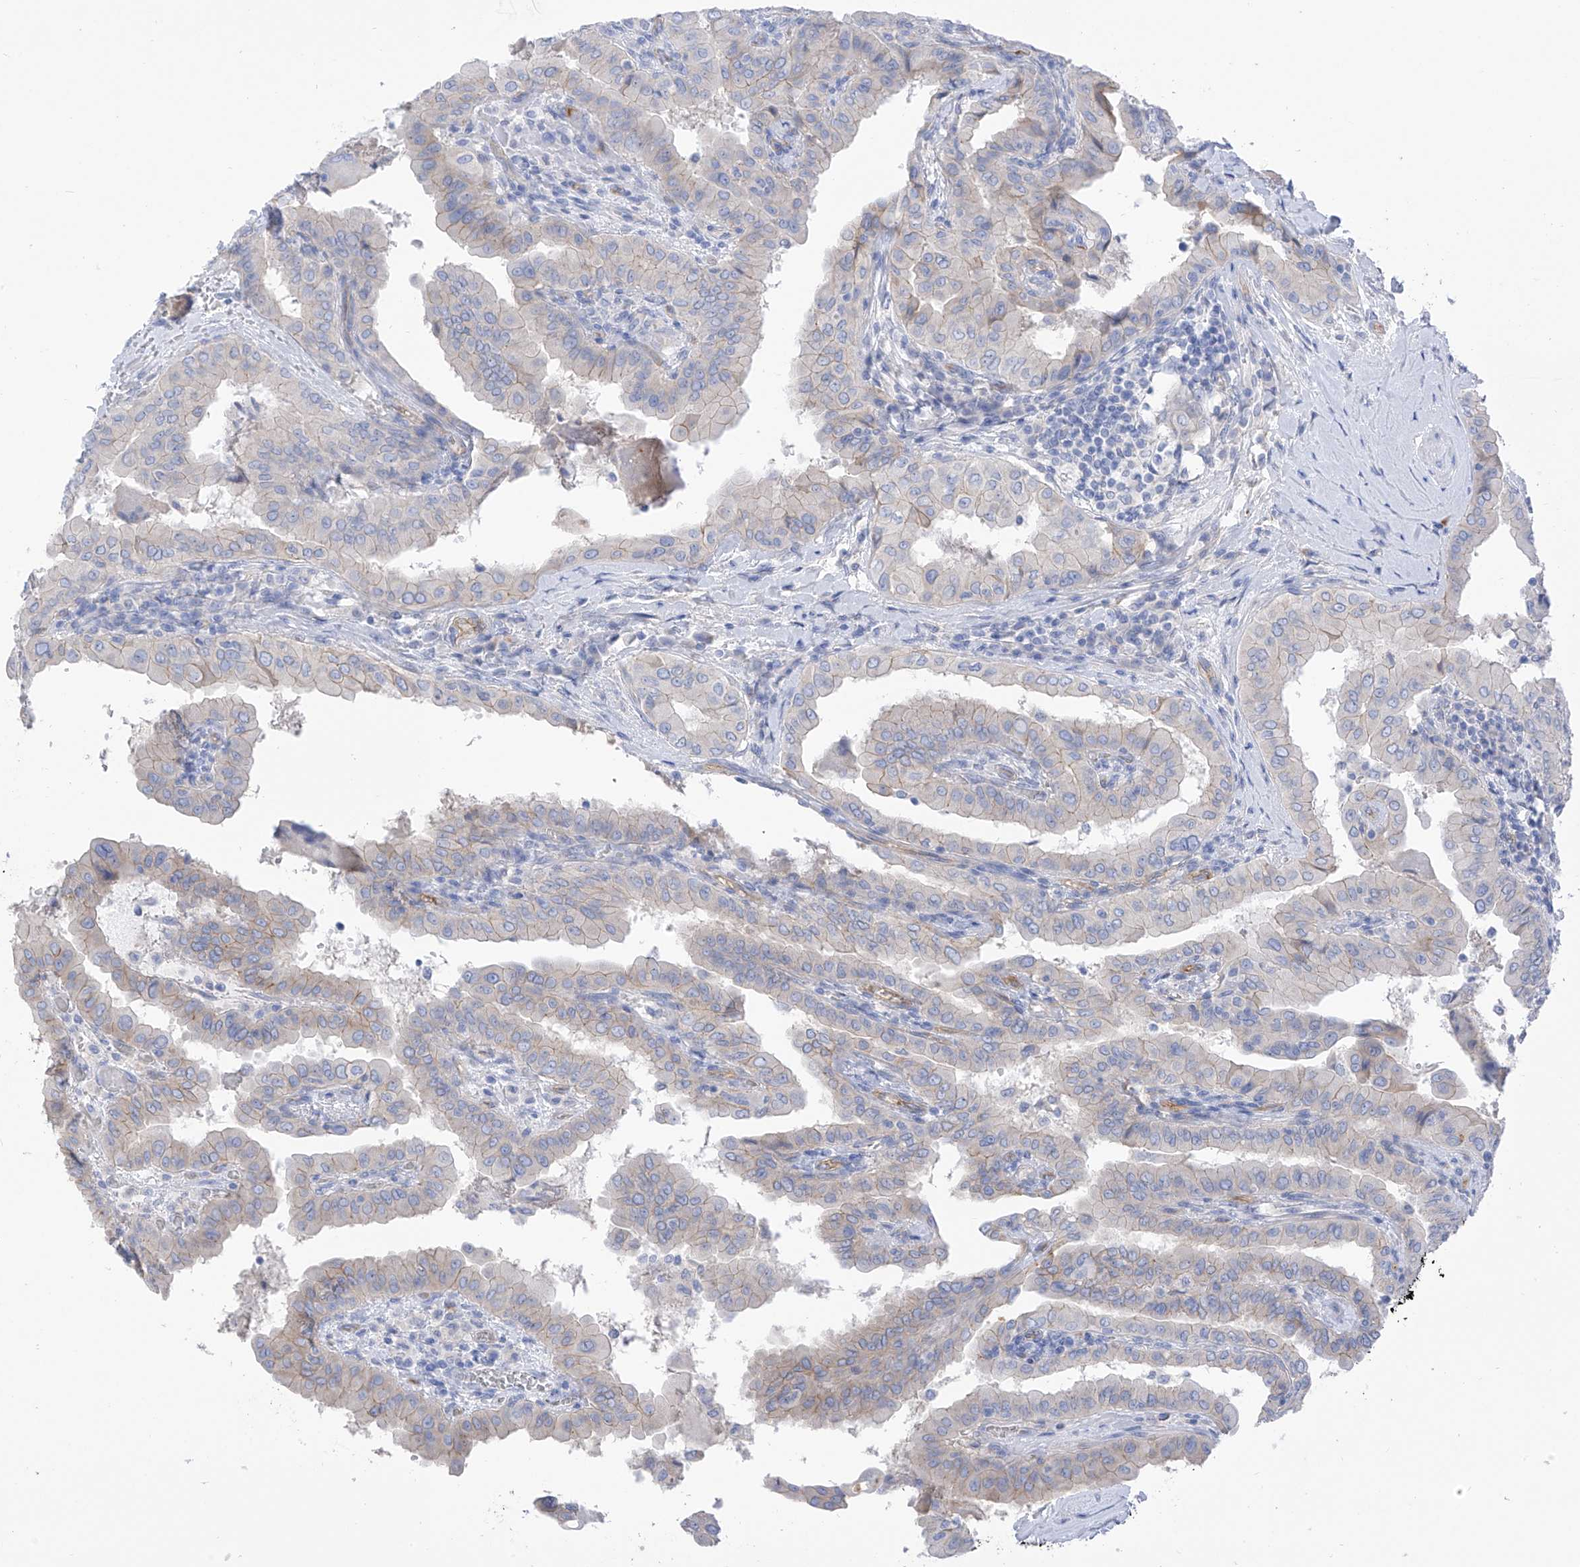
{"staining": {"intensity": "weak", "quantity": "<25%", "location": "cytoplasmic/membranous"}, "tissue": "thyroid cancer", "cell_type": "Tumor cells", "image_type": "cancer", "snomed": [{"axis": "morphology", "description": "Papillary adenocarcinoma, NOS"}, {"axis": "topography", "description": "Thyroid gland"}], "caption": "Tumor cells are negative for protein expression in human thyroid cancer (papillary adenocarcinoma).", "gene": "ITGA9", "patient": {"sex": "male", "age": 33}}